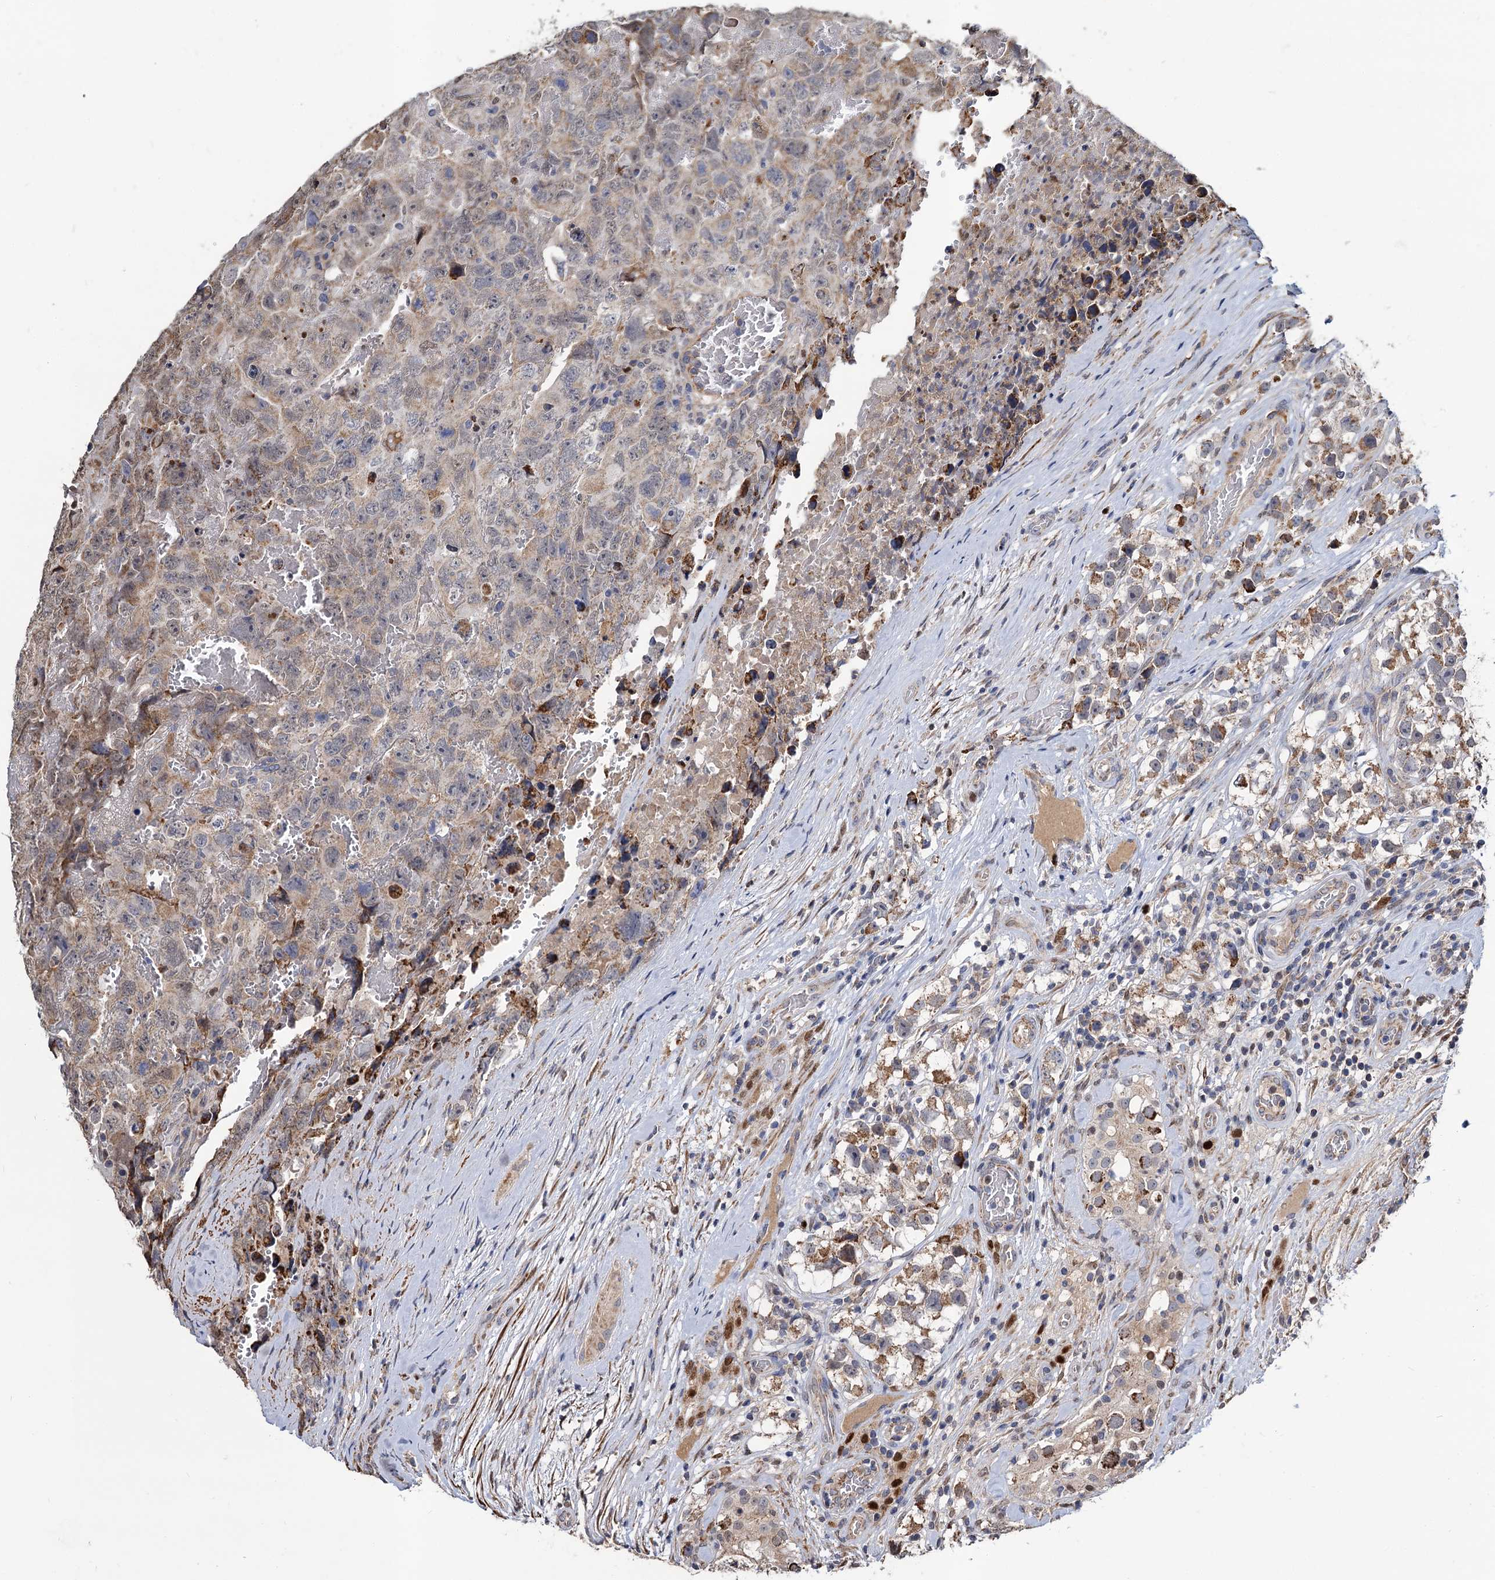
{"staining": {"intensity": "moderate", "quantity": "25%-75%", "location": "cytoplasmic/membranous"}, "tissue": "testis cancer", "cell_type": "Tumor cells", "image_type": "cancer", "snomed": [{"axis": "morphology", "description": "Carcinoma, Embryonal, NOS"}, {"axis": "topography", "description": "Testis"}], "caption": "High-power microscopy captured an immunohistochemistry micrograph of testis embryonal carcinoma, revealing moderate cytoplasmic/membranous positivity in about 25%-75% of tumor cells.", "gene": "ALKBH7", "patient": {"sex": "male", "age": 45}}